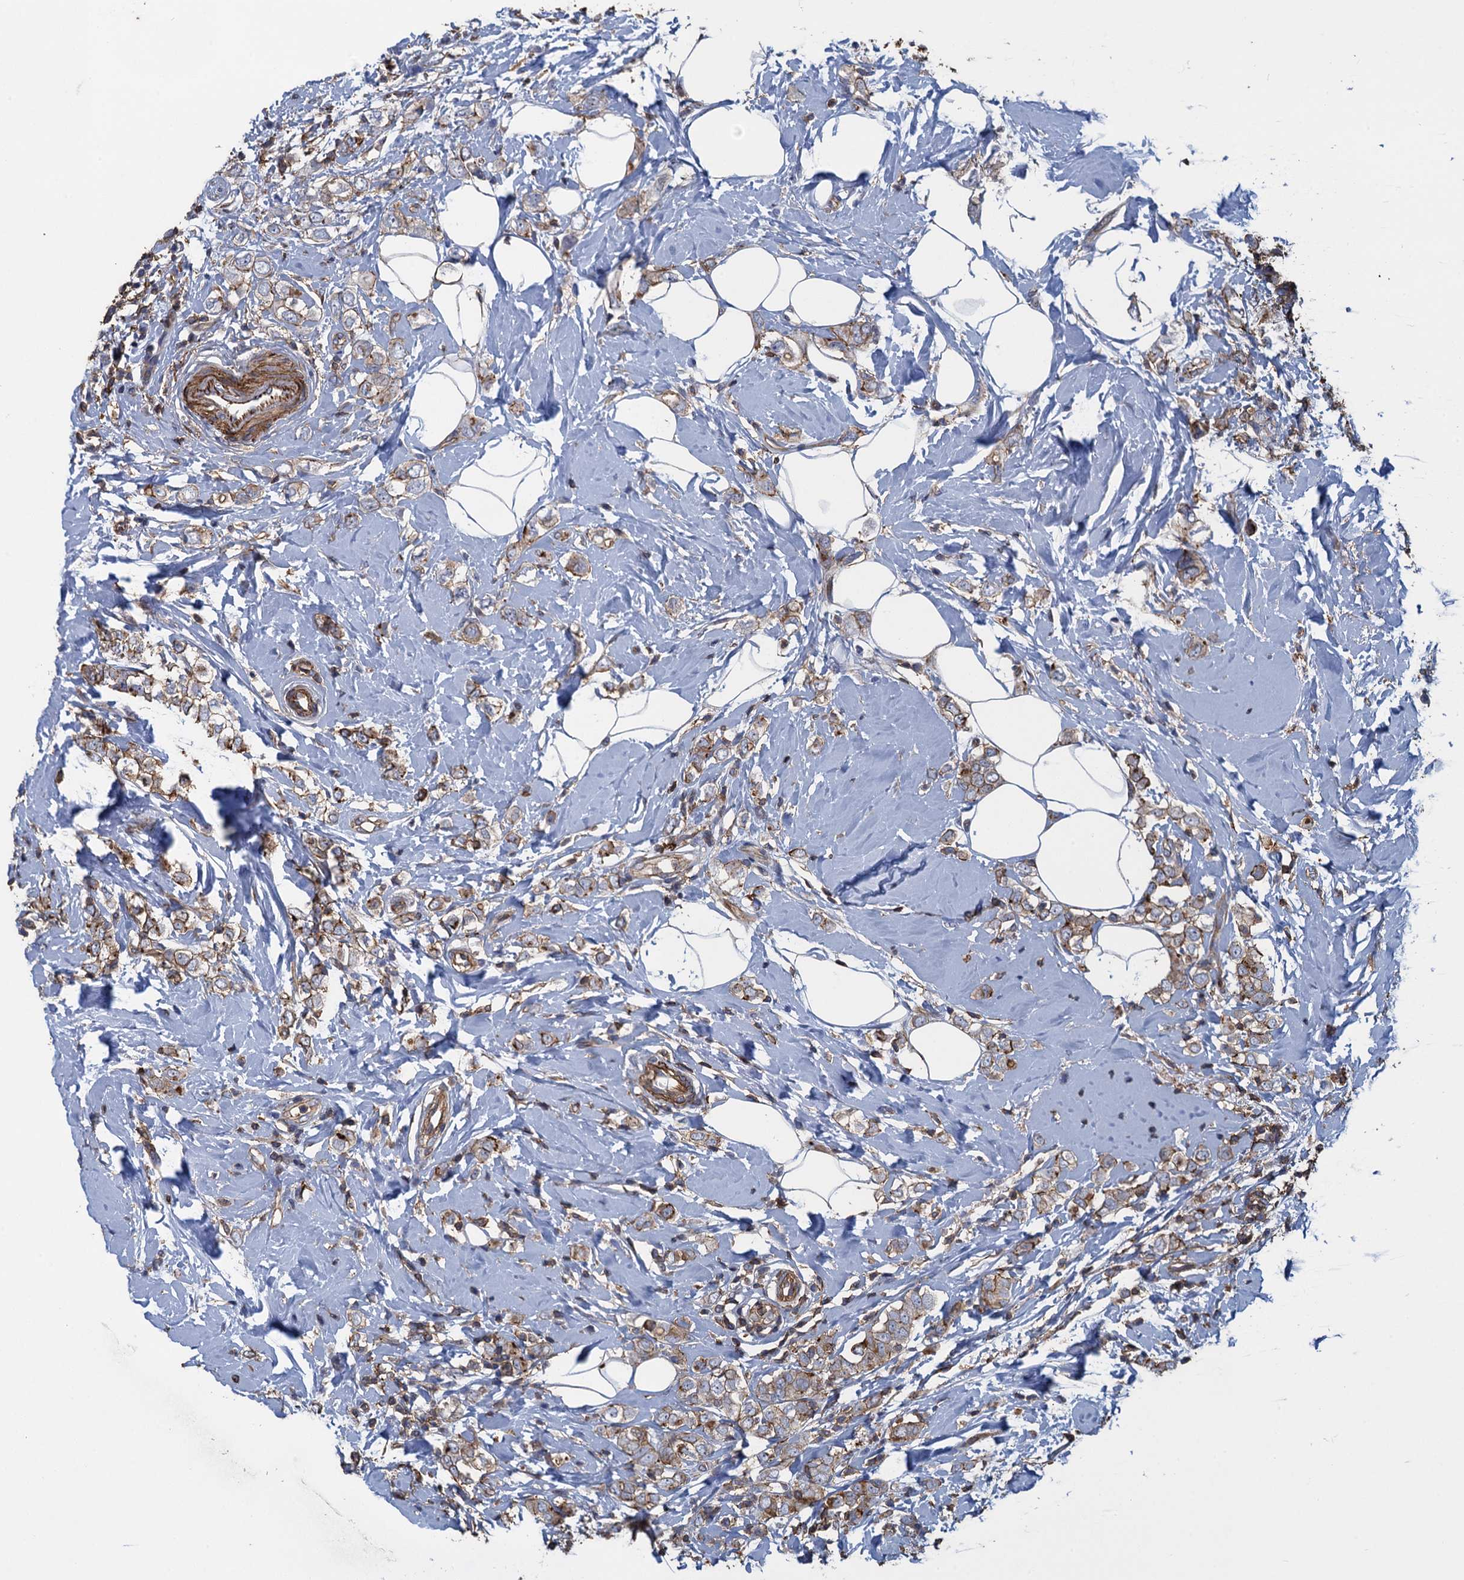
{"staining": {"intensity": "moderate", "quantity": ">75%", "location": "cytoplasmic/membranous"}, "tissue": "breast cancer", "cell_type": "Tumor cells", "image_type": "cancer", "snomed": [{"axis": "morphology", "description": "Lobular carcinoma"}, {"axis": "topography", "description": "Breast"}], "caption": "Brown immunohistochemical staining in human breast lobular carcinoma displays moderate cytoplasmic/membranous positivity in about >75% of tumor cells.", "gene": "PROSER2", "patient": {"sex": "female", "age": 47}}